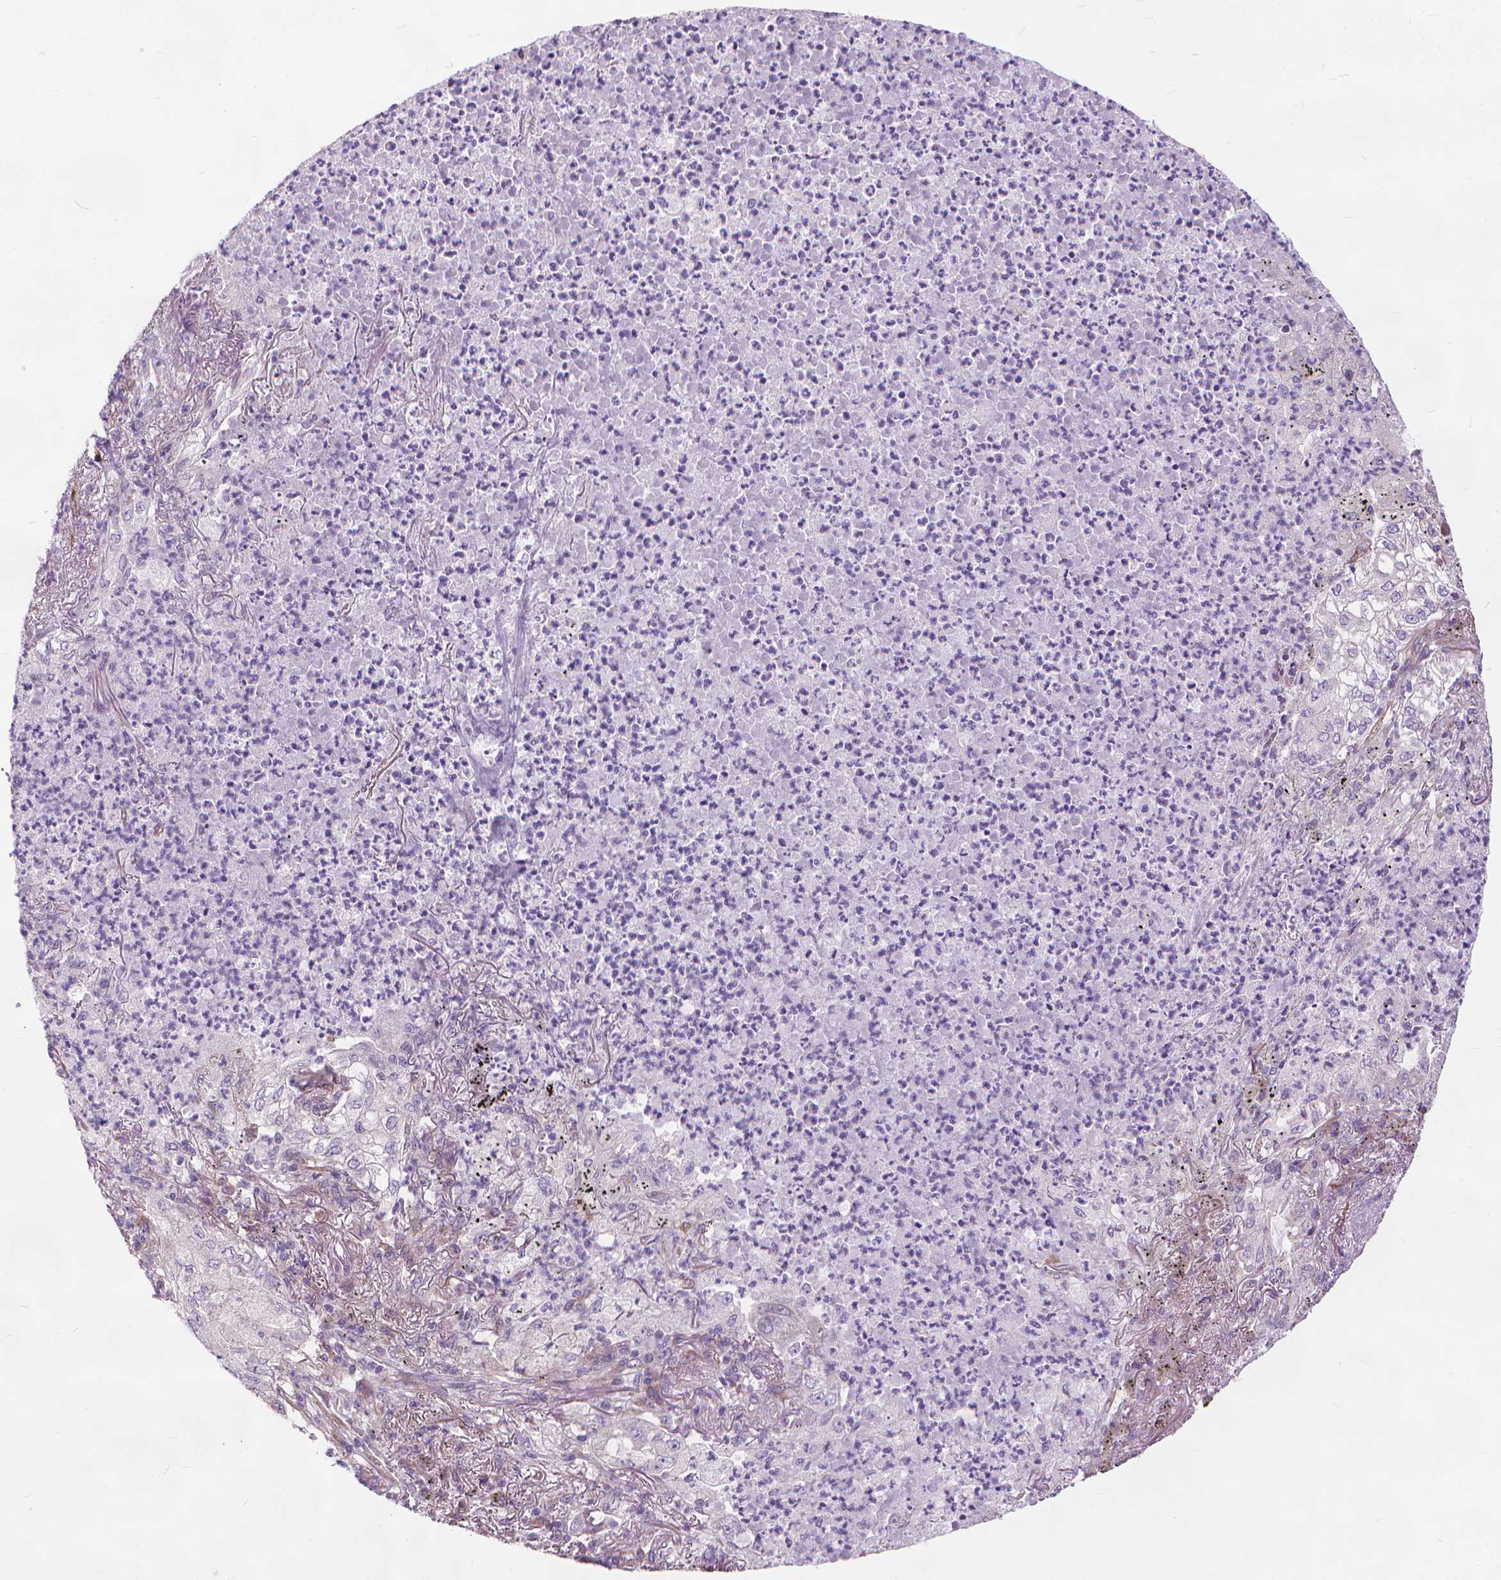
{"staining": {"intensity": "negative", "quantity": "none", "location": "none"}, "tissue": "lung cancer", "cell_type": "Tumor cells", "image_type": "cancer", "snomed": [{"axis": "morphology", "description": "Adenocarcinoma, NOS"}, {"axis": "topography", "description": "Lung"}], "caption": "Protein analysis of lung cancer (adenocarcinoma) demonstrates no significant positivity in tumor cells. (DAB IHC, high magnification).", "gene": "NUDT1", "patient": {"sex": "female", "age": 73}}